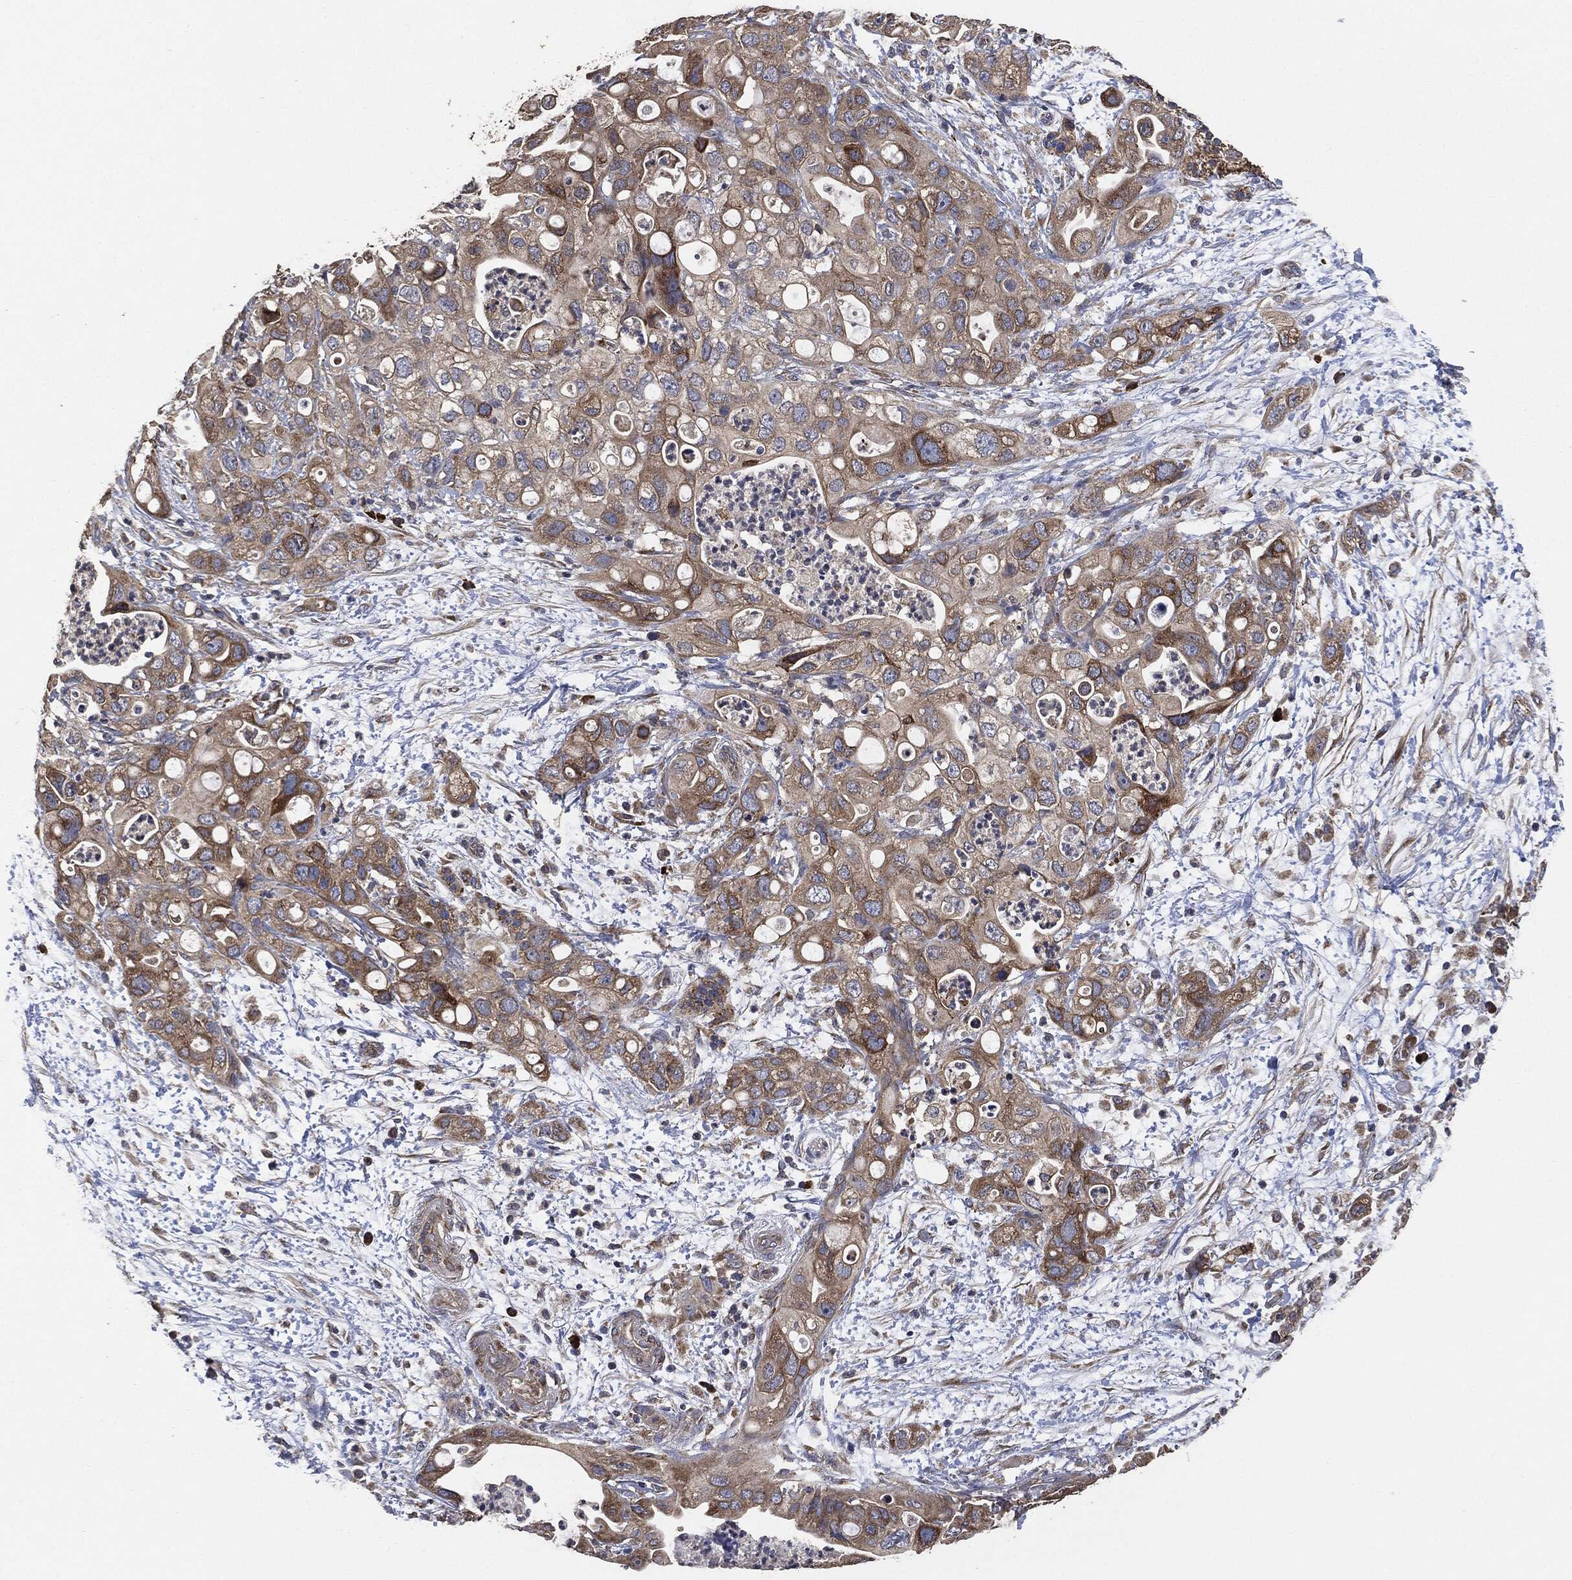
{"staining": {"intensity": "strong", "quantity": "<25%", "location": "cytoplasmic/membranous"}, "tissue": "pancreatic cancer", "cell_type": "Tumor cells", "image_type": "cancer", "snomed": [{"axis": "morphology", "description": "Adenocarcinoma, NOS"}, {"axis": "topography", "description": "Pancreas"}], "caption": "This photomicrograph shows immunohistochemistry staining of human adenocarcinoma (pancreatic), with medium strong cytoplasmic/membranous positivity in about <25% of tumor cells.", "gene": "STK3", "patient": {"sex": "female", "age": 72}}